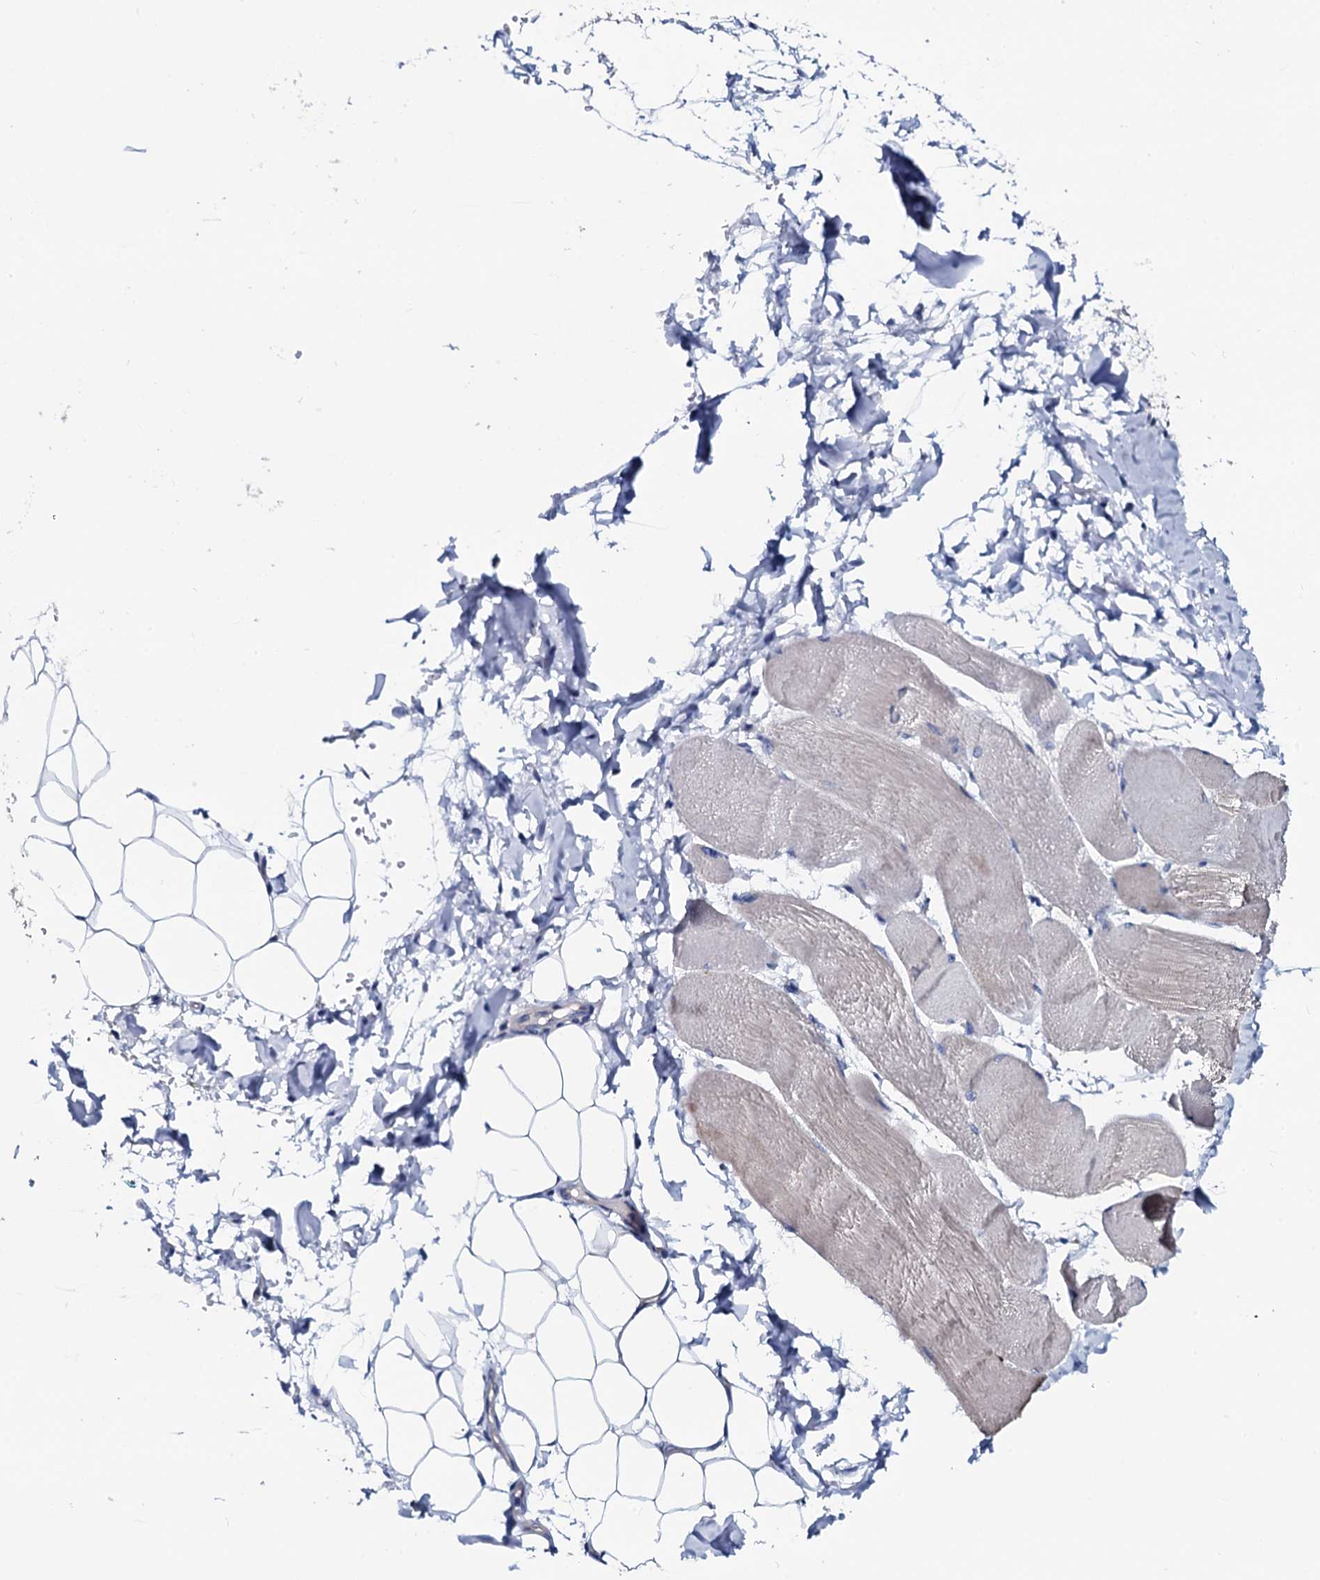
{"staining": {"intensity": "weak", "quantity": "25%-75%", "location": "cytoplasmic/membranous"}, "tissue": "skeletal muscle", "cell_type": "Myocytes", "image_type": "normal", "snomed": [{"axis": "morphology", "description": "Normal tissue, NOS"}, {"axis": "morphology", "description": "Basal cell carcinoma"}, {"axis": "topography", "description": "Skeletal muscle"}], "caption": "High-power microscopy captured an immunohistochemistry (IHC) histopathology image of unremarkable skeletal muscle, revealing weak cytoplasmic/membranous positivity in approximately 25%-75% of myocytes. (Brightfield microscopy of DAB IHC at high magnification).", "gene": "GYS2", "patient": {"sex": "female", "age": 64}}